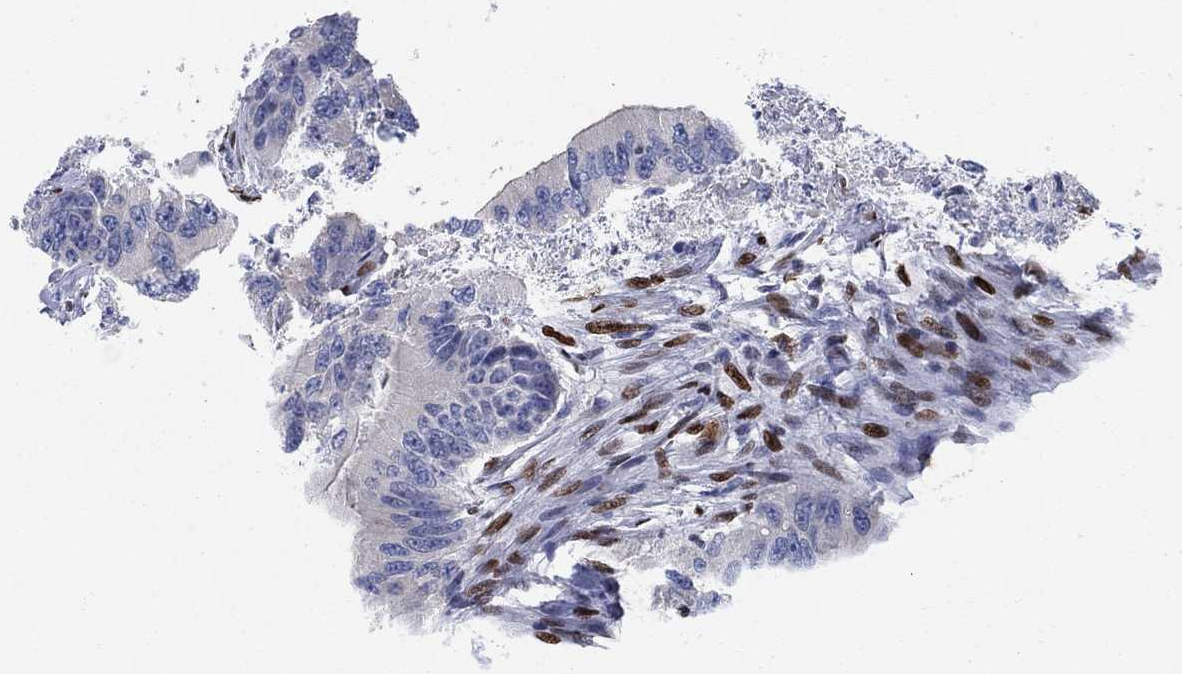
{"staining": {"intensity": "negative", "quantity": "none", "location": "none"}, "tissue": "colorectal cancer", "cell_type": "Tumor cells", "image_type": "cancer", "snomed": [{"axis": "morphology", "description": "Adenocarcinoma, NOS"}, {"axis": "topography", "description": "Colon"}], "caption": "Immunohistochemistry of adenocarcinoma (colorectal) displays no expression in tumor cells.", "gene": "ZEB1", "patient": {"sex": "female", "age": 90}}